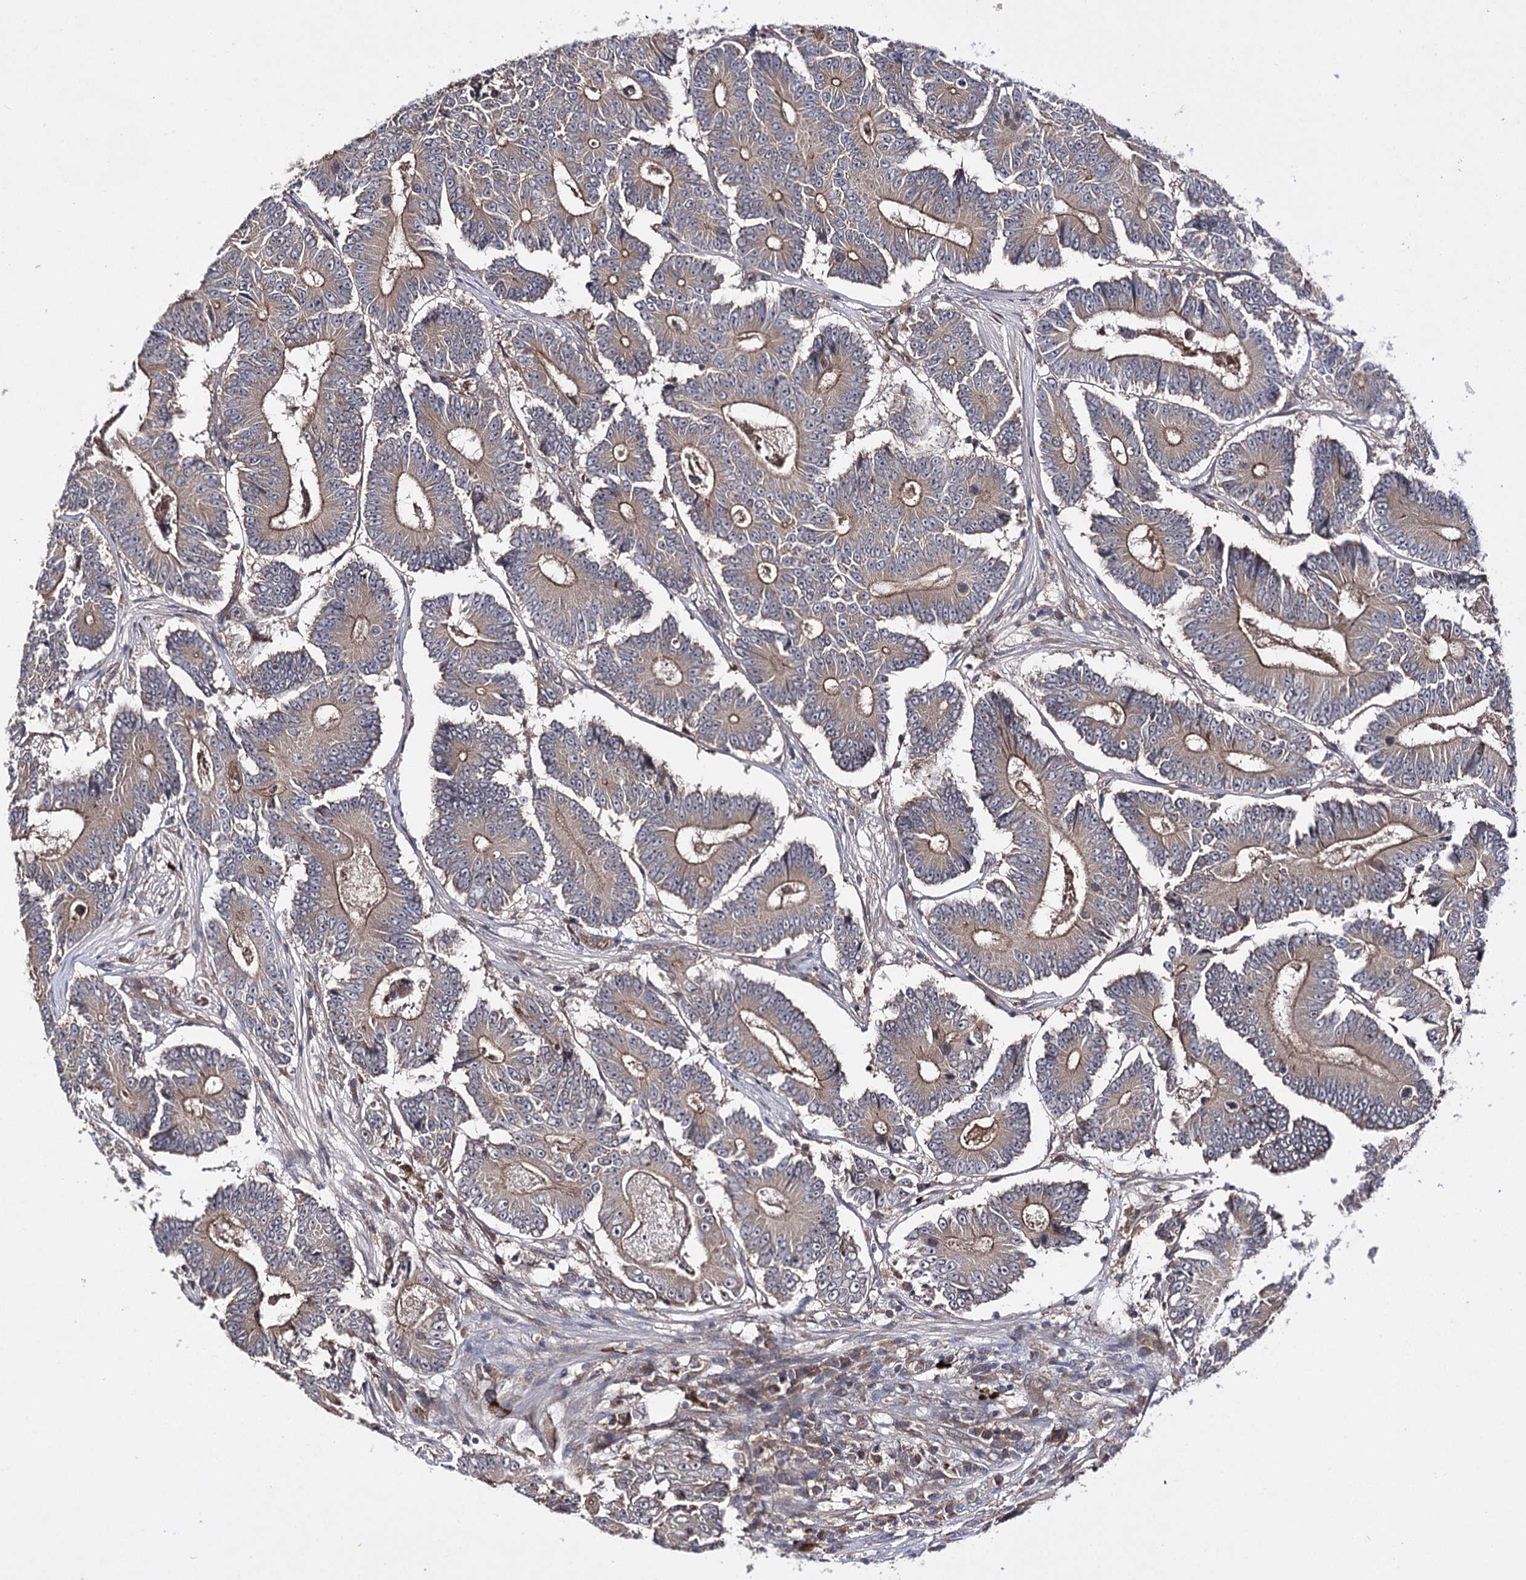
{"staining": {"intensity": "moderate", "quantity": "25%-75%", "location": "cytoplasmic/membranous"}, "tissue": "colorectal cancer", "cell_type": "Tumor cells", "image_type": "cancer", "snomed": [{"axis": "morphology", "description": "Adenocarcinoma, NOS"}, {"axis": "topography", "description": "Colon"}], "caption": "Moderate cytoplasmic/membranous positivity for a protein is identified in approximately 25%-75% of tumor cells of colorectal cancer (adenocarcinoma) using immunohistochemistry (IHC).", "gene": "BCR", "patient": {"sex": "male", "age": 83}}